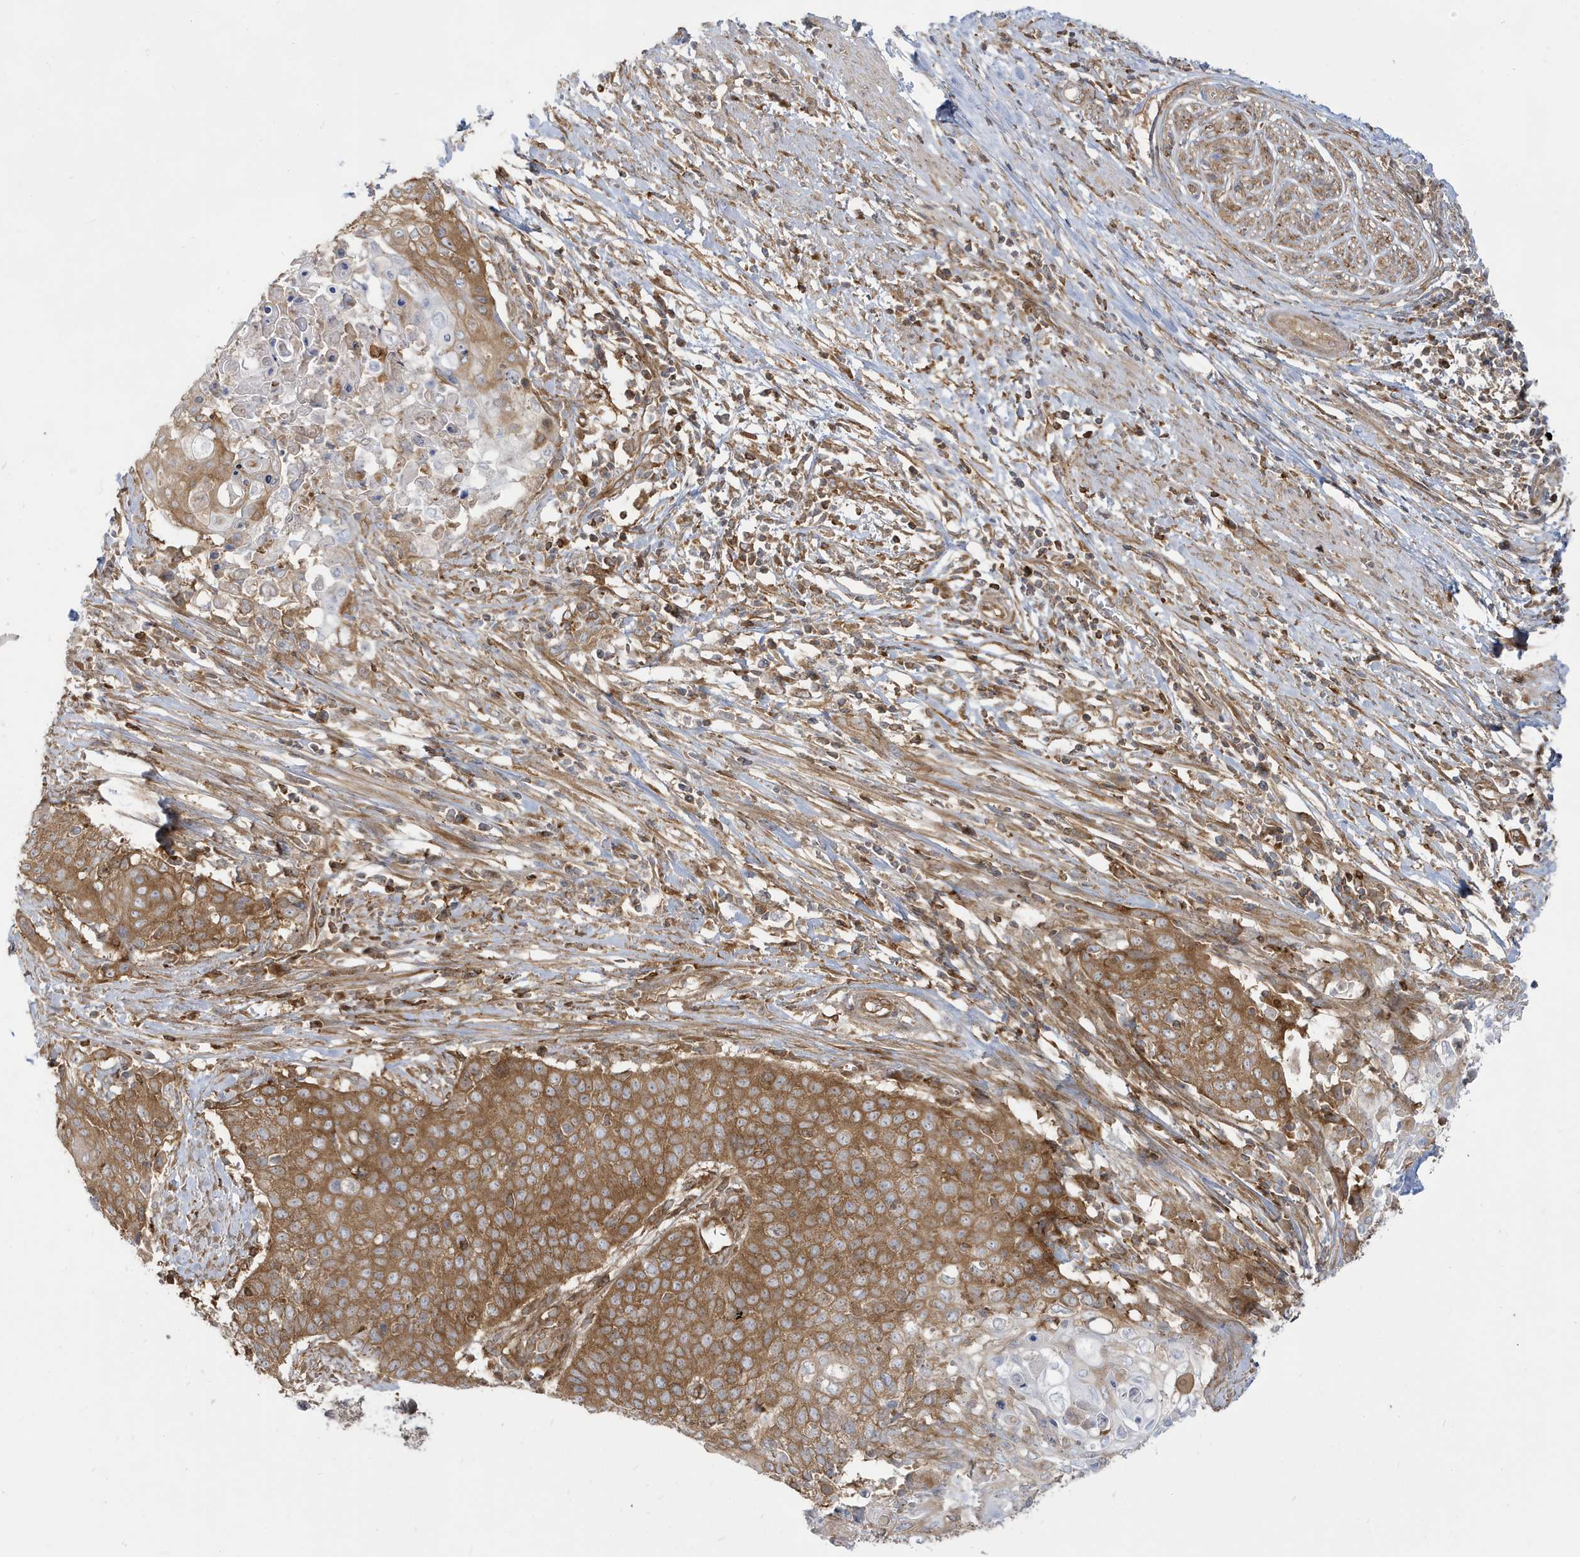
{"staining": {"intensity": "moderate", "quantity": ">75%", "location": "cytoplasmic/membranous"}, "tissue": "cervical cancer", "cell_type": "Tumor cells", "image_type": "cancer", "snomed": [{"axis": "morphology", "description": "Squamous cell carcinoma, NOS"}, {"axis": "topography", "description": "Cervix"}], "caption": "Cervical cancer (squamous cell carcinoma) tissue shows moderate cytoplasmic/membranous staining in approximately >75% of tumor cells", "gene": "STAM", "patient": {"sex": "female", "age": 39}}